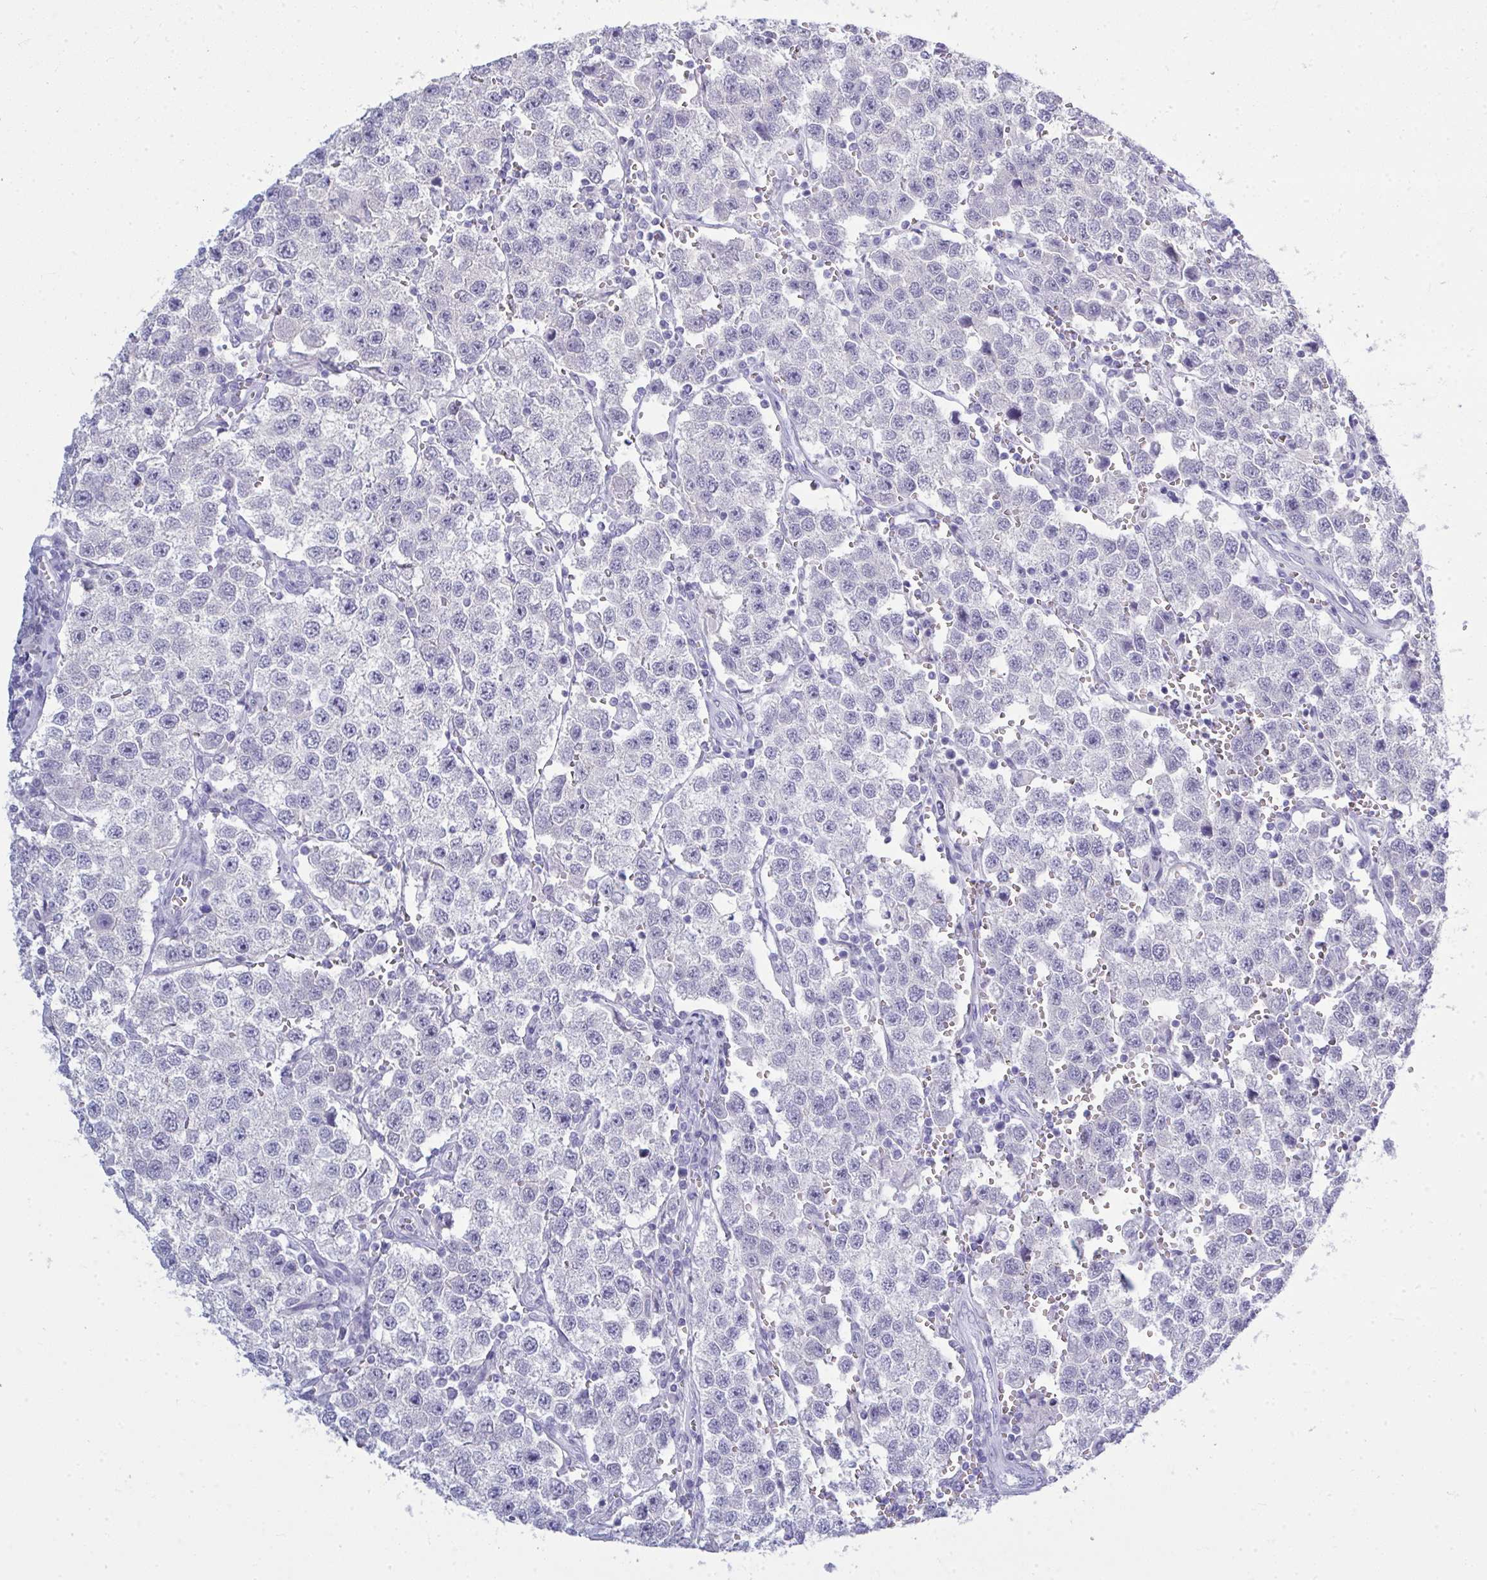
{"staining": {"intensity": "negative", "quantity": "none", "location": "none"}, "tissue": "testis cancer", "cell_type": "Tumor cells", "image_type": "cancer", "snomed": [{"axis": "morphology", "description": "Seminoma, NOS"}, {"axis": "topography", "description": "Testis"}], "caption": "An image of human testis cancer is negative for staining in tumor cells.", "gene": "QDPR", "patient": {"sex": "male", "age": 37}}